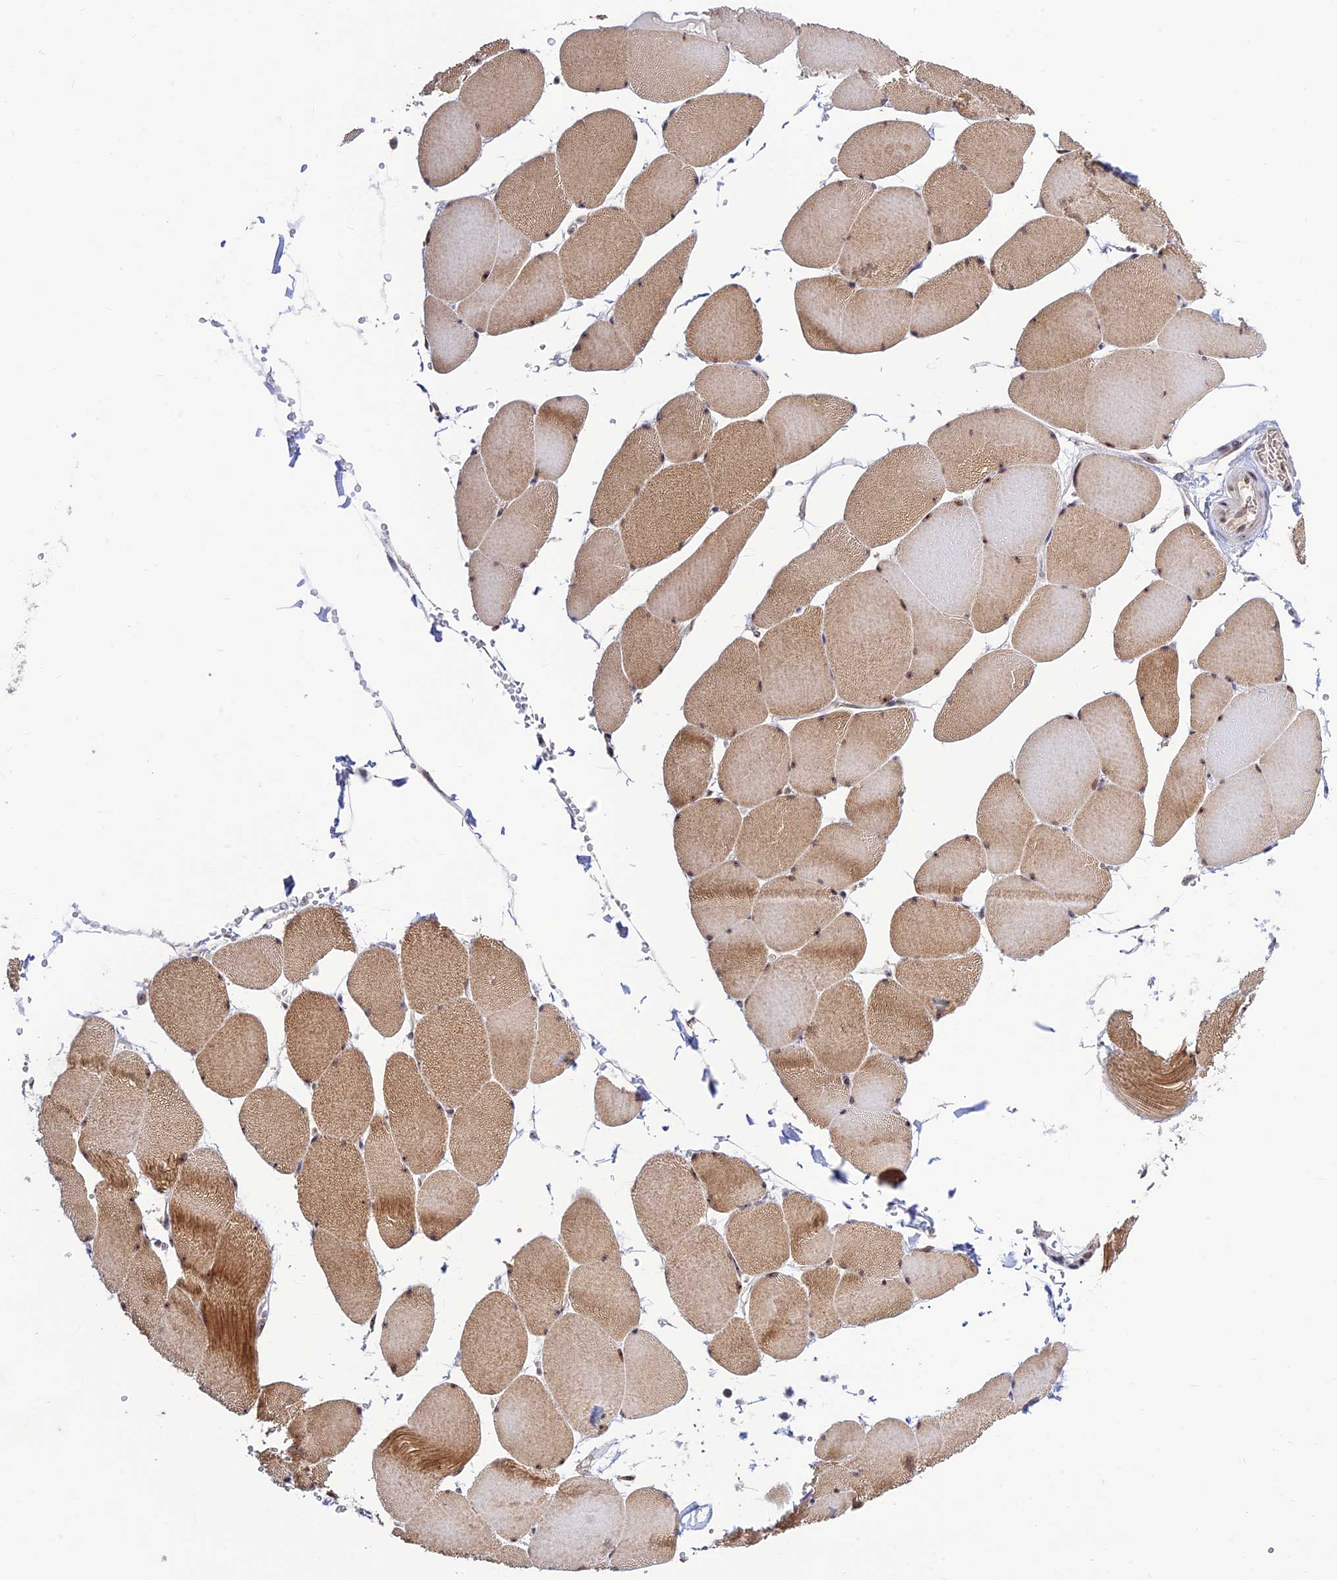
{"staining": {"intensity": "moderate", "quantity": "25%-75%", "location": "cytoplasmic/membranous,nuclear"}, "tissue": "skeletal muscle", "cell_type": "Myocytes", "image_type": "normal", "snomed": [{"axis": "morphology", "description": "Normal tissue, NOS"}, {"axis": "topography", "description": "Skeletal muscle"}, {"axis": "topography", "description": "Head-Neck"}], "caption": "Protein staining exhibits moderate cytoplasmic/membranous,nuclear staining in about 25%-75% of myocytes in normal skeletal muscle. The staining was performed using DAB (3,3'-diaminobenzidine) to visualize the protein expression in brown, while the nuclei were stained in blue with hematoxylin (Magnification: 20x).", "gene": "POLR1G", "patient": {"sex": "male", "age": 66}}